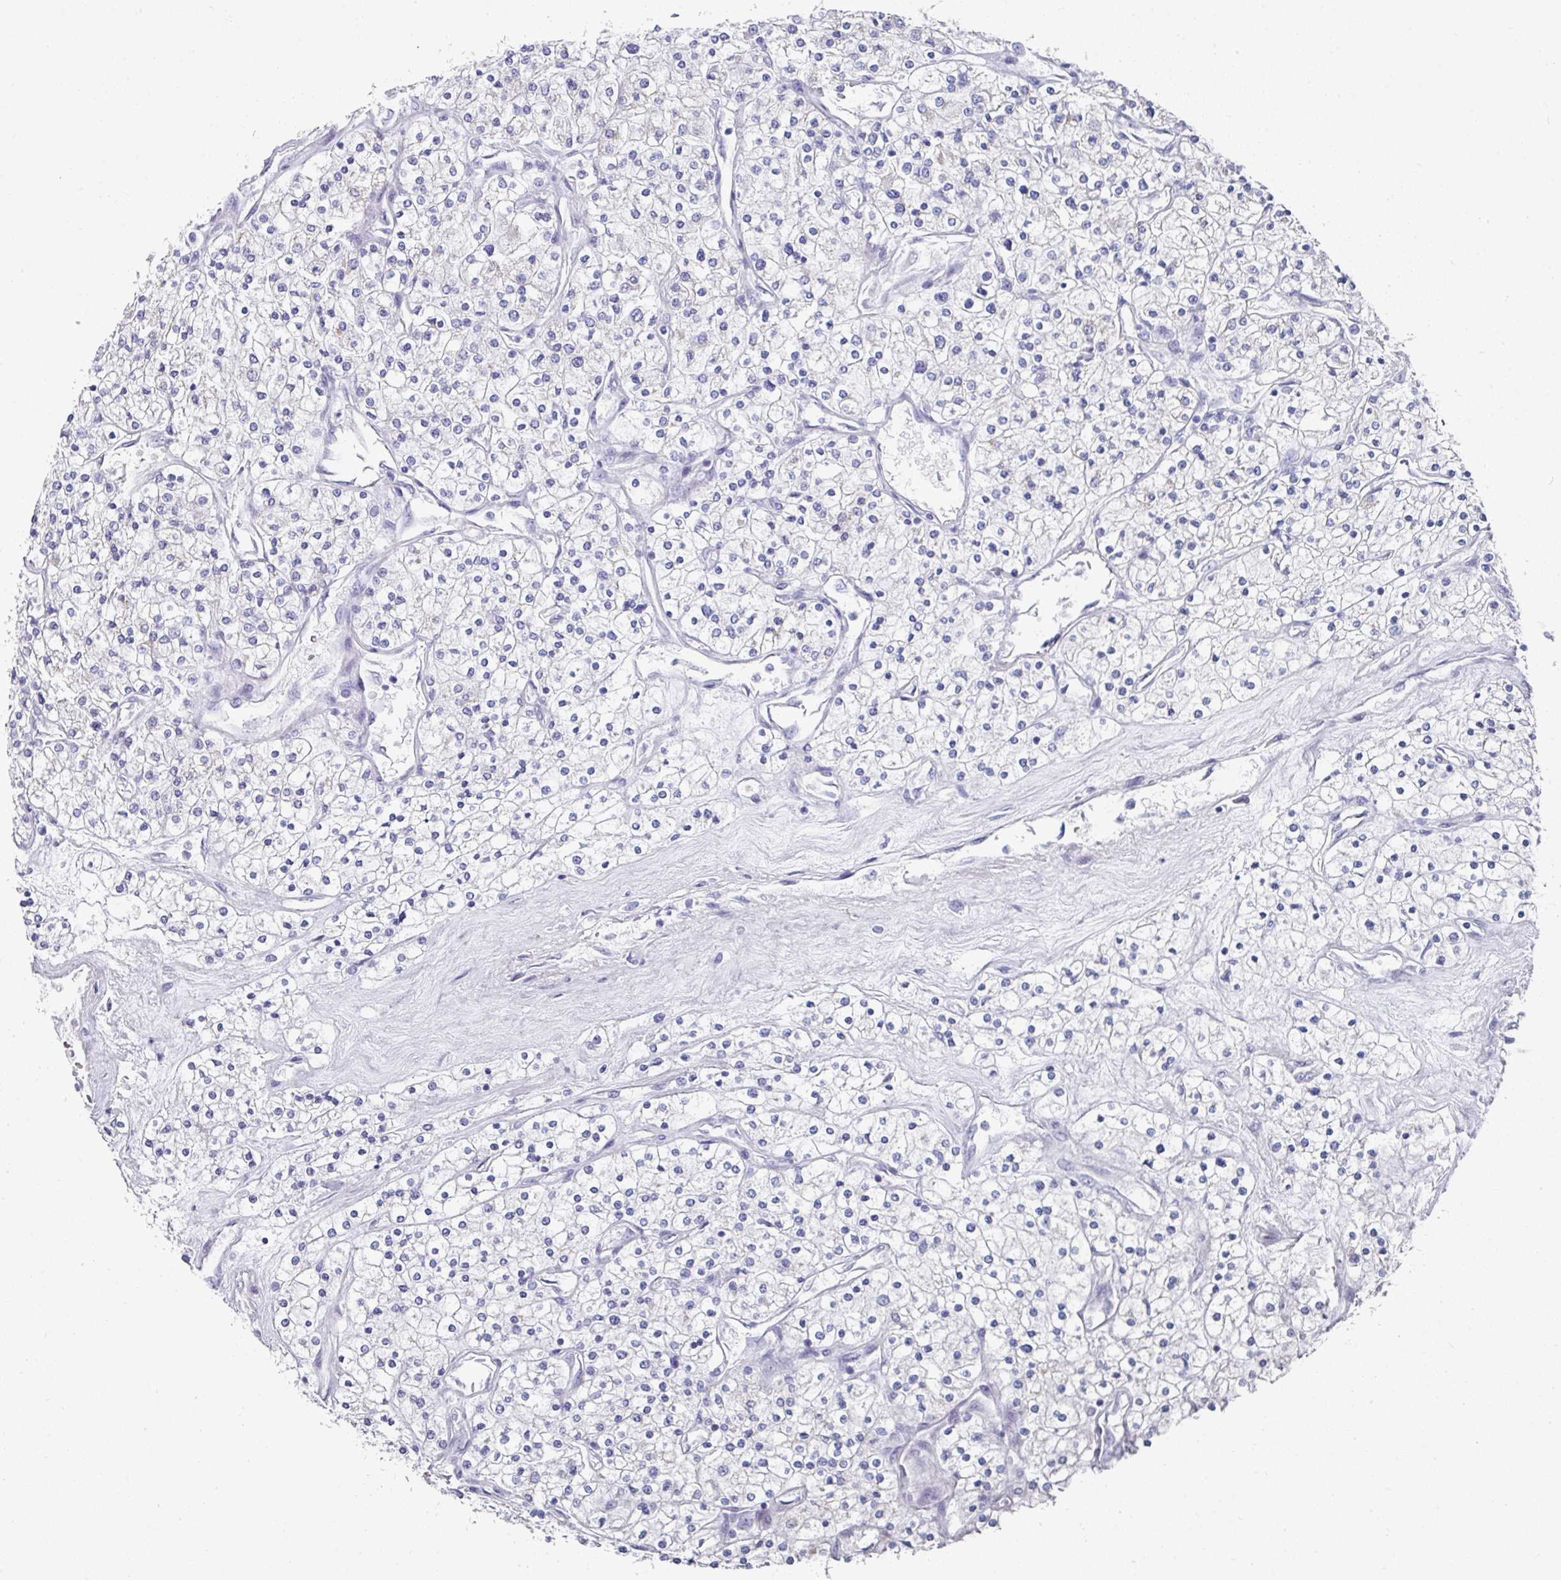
{"staining": {"intensity": "negative", "quantity": "none", "location": "none"}, "tissue": "renal cancer", "cell_type": "Tumor cells", "image_type": "cancer", "snomed": [{"axis": "morphology", "description": "Adenocarcinoma, NOS"}, {"axis": "topography", "description": "Kidney"}], "caption": "Human adenocarcinoma (renal) stained for a protein using immunohistochemistry shows no expression in tumor cells.", "gene": "SETBP1", "patient": {"sex": "male", "age": 80}}